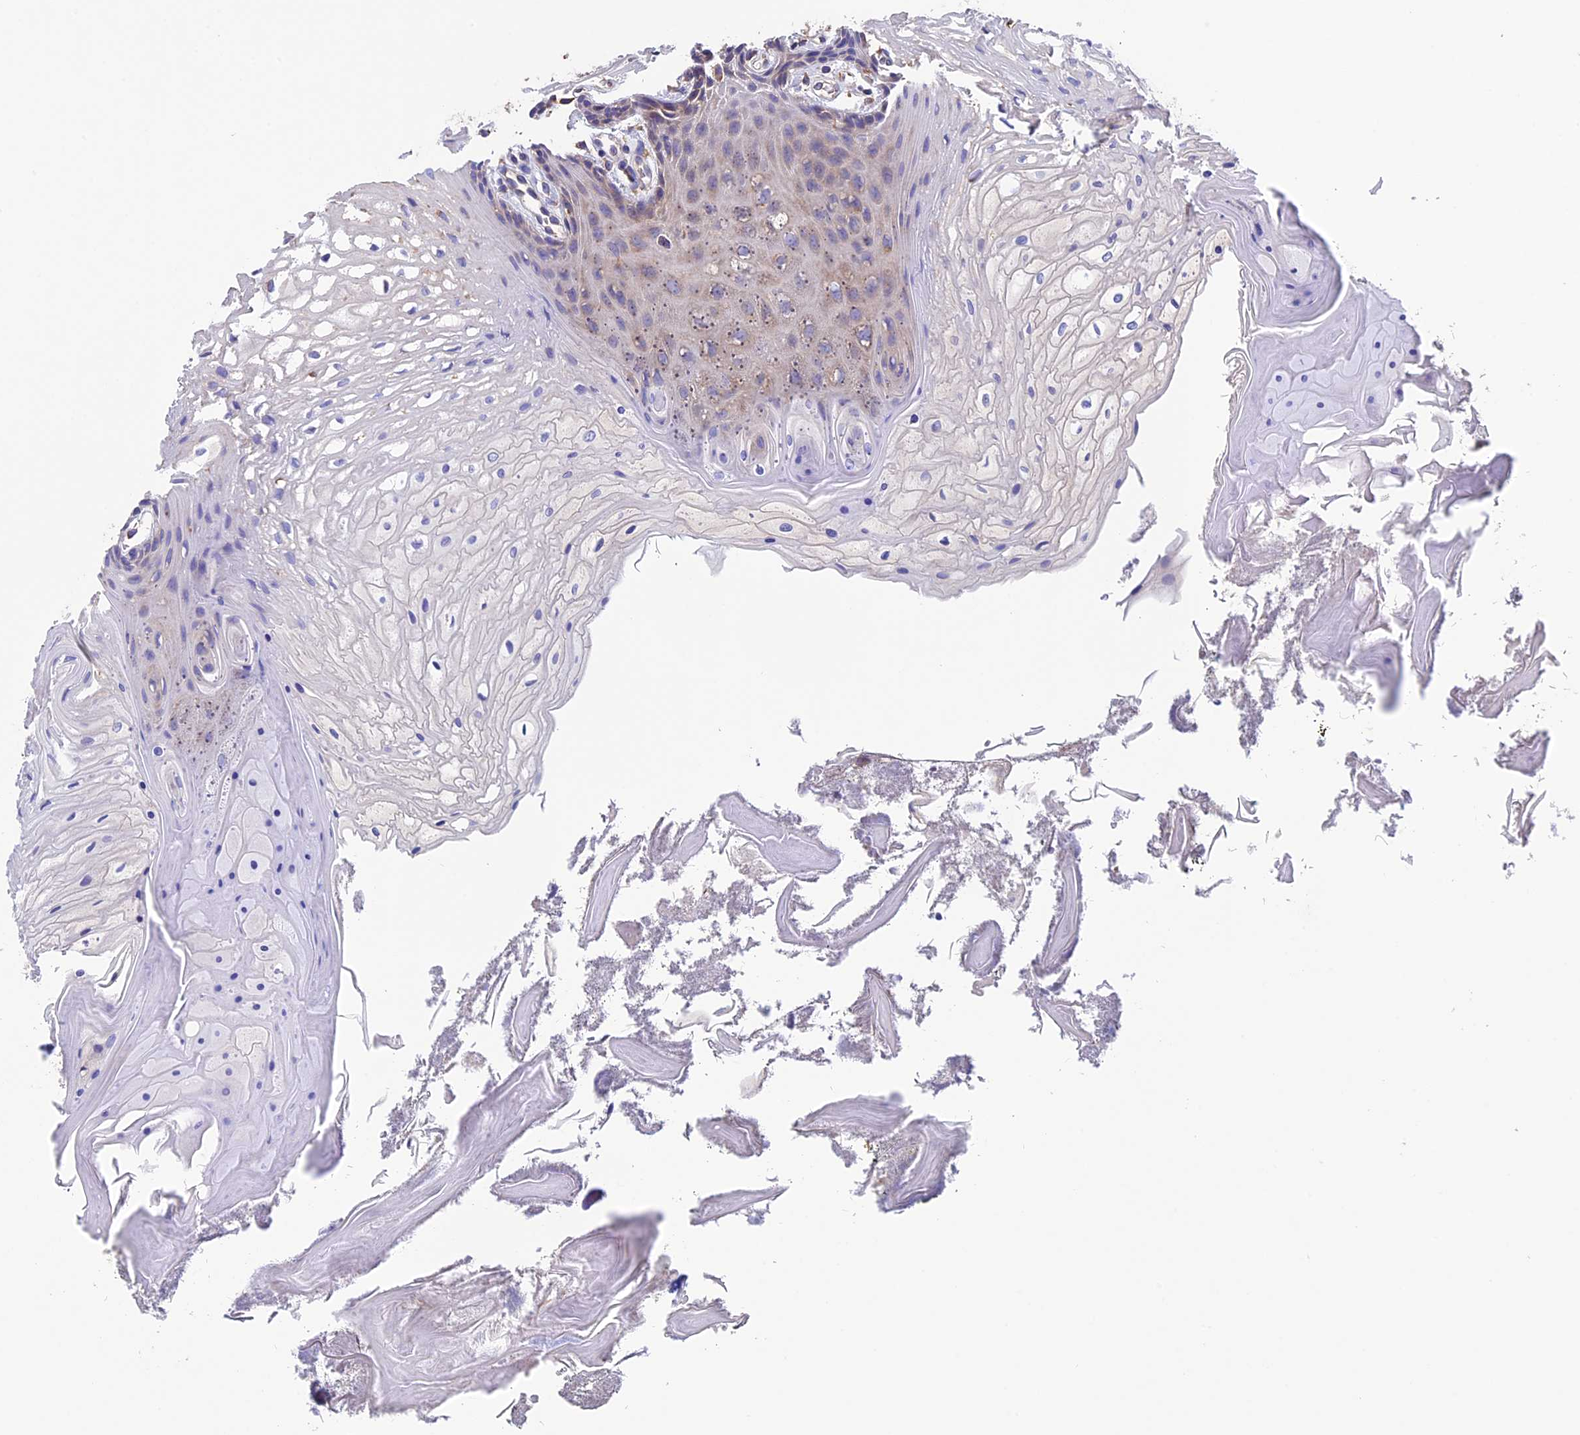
{"staining": {"intensity": "moderate", "quantity": "<25%", "location": "cytoplasmic/membranous"}, "tissue": "oral mucosa", "cell_type": "Squamous epithelial cells", "image_type": "normal", "snomed": [{"axis": "morphology", "description": "Normal tissue, NOS"}, {"axis": "topography", "description": "Oral tissue"}], "caption": "Immunohistochemical staining of normal oral mucosa demonstrates <25% levels of moderate cytoplasmic/membranous protein expression in approximately <25% of squamous epithelial cells. (Brightfield microscopy of DAB IHC at high magnification).", "gene": "BTBD3", "patient": {"sex": "female", "age": 80}}